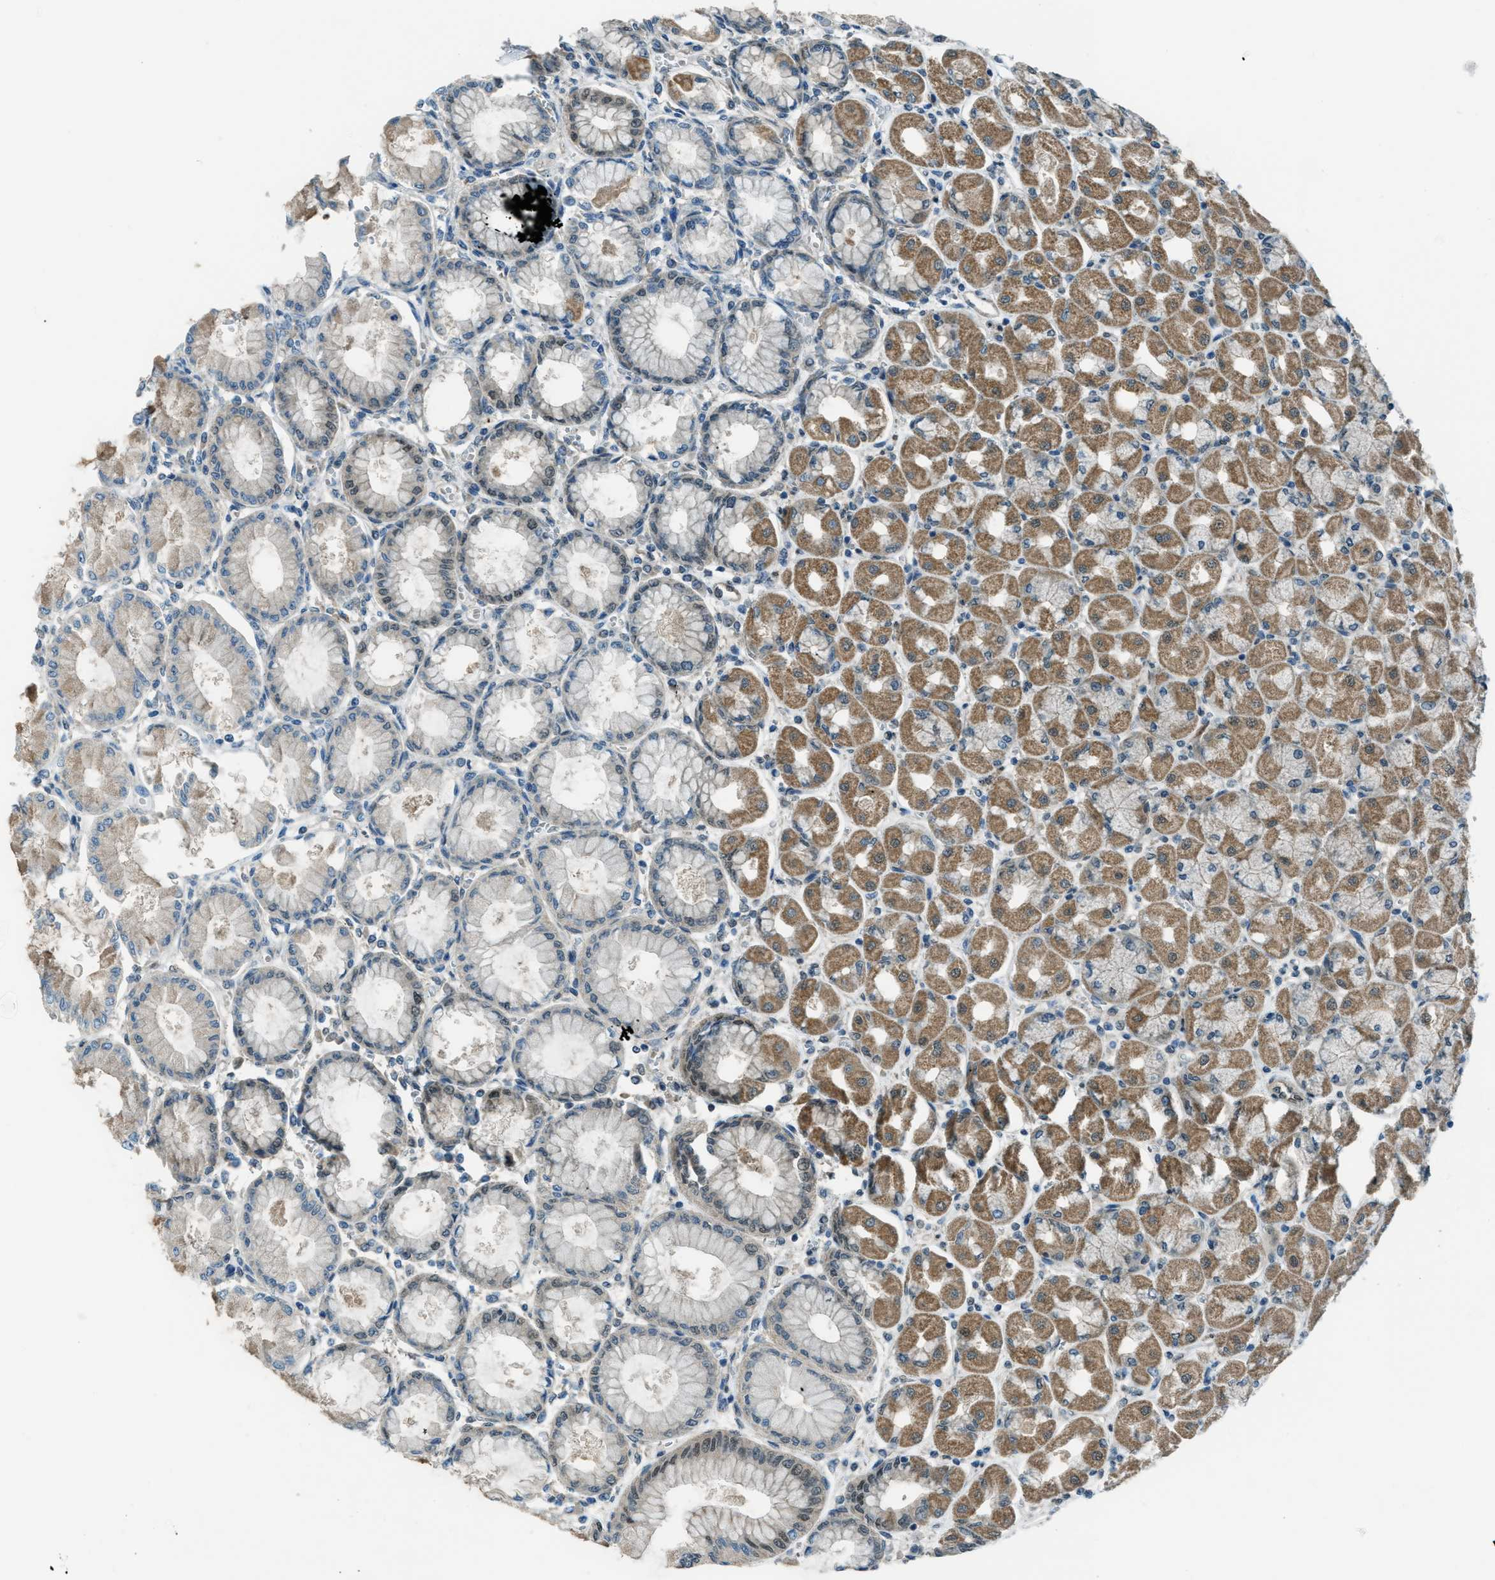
{"staining": {"intensity": "moderate", "quantity": "25%-75%", "location": "cytoplasmic/membranous,nuclear"}, "tissue": "stomach", "cell_type": "Glandular cells", "image_type": "normal", "snomed": [{"axis": "morphology", "description": "Normal tissue, NOS"}, {"axis": "topography", "description": "Stomach, upper"}], "caption": "Protein analysis of benign stomach demonstrates moderate cytoplasmic/membranous,nuclear staining in approximately 25%-75% of glandular cells. The protein is shown in brown color, while the nuclei are stained blue.", "gene": "NPEPL1", "patient": {"sex": "female", "age": 56}}